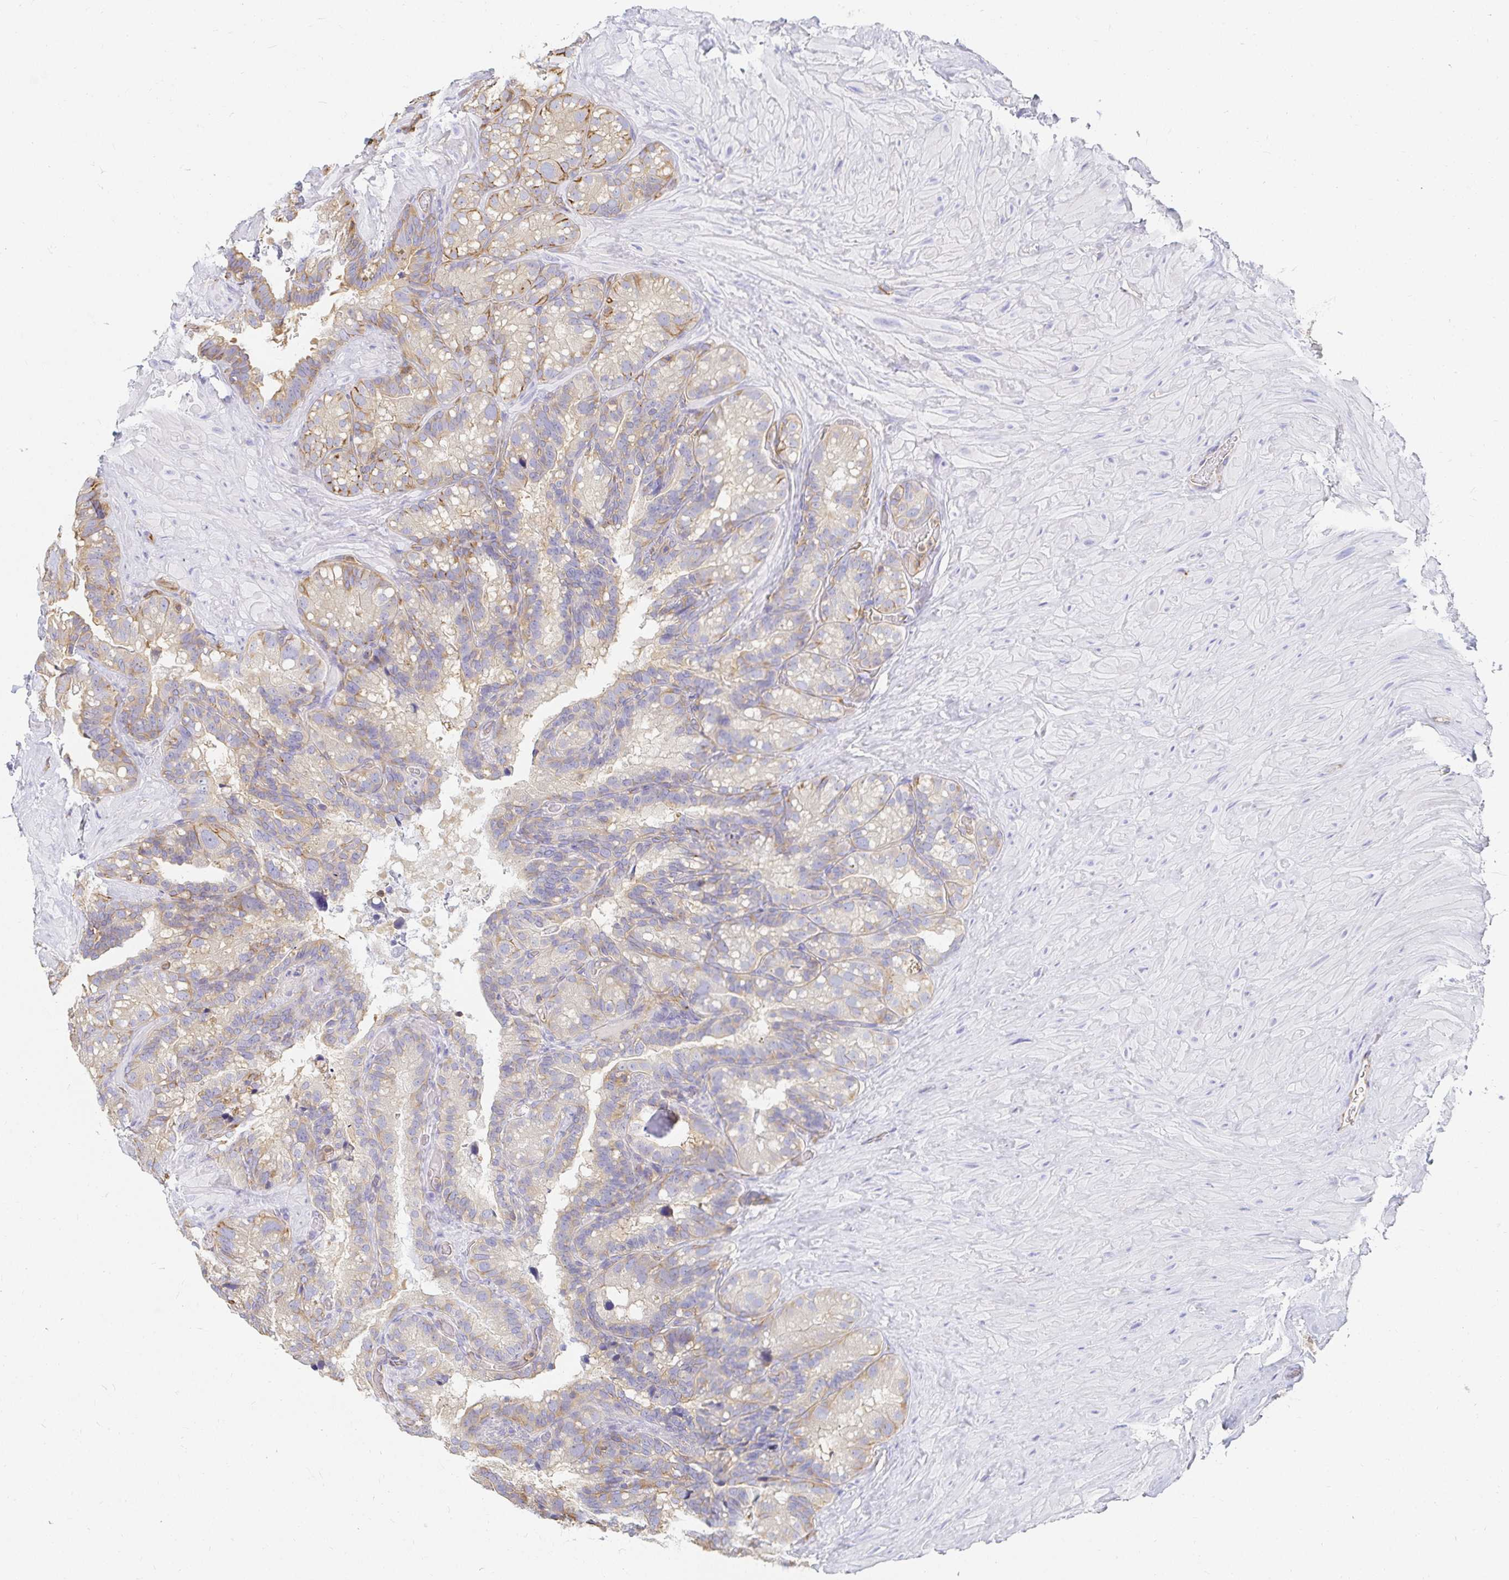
{"staining": {"intensity": "weak", "quantity": "<25%", "location": "cytoplasmic/membranous"}, "tissue": "seminal vesicle", "cell_type": "Glandular cells", "image_type": "normal", "snomed": [{"axis": "morphology", "description": "Normal tissue, NOS"}, {"axis": "topography", "description": "Seminal veicle"}], "caption": "Immunohistochemistry (IHC) of normal human seminal vesicle demonstrates no staining in glandular cells.", "gene": "TSPAN19", "patient": {"sex": "male", "age": 60}}